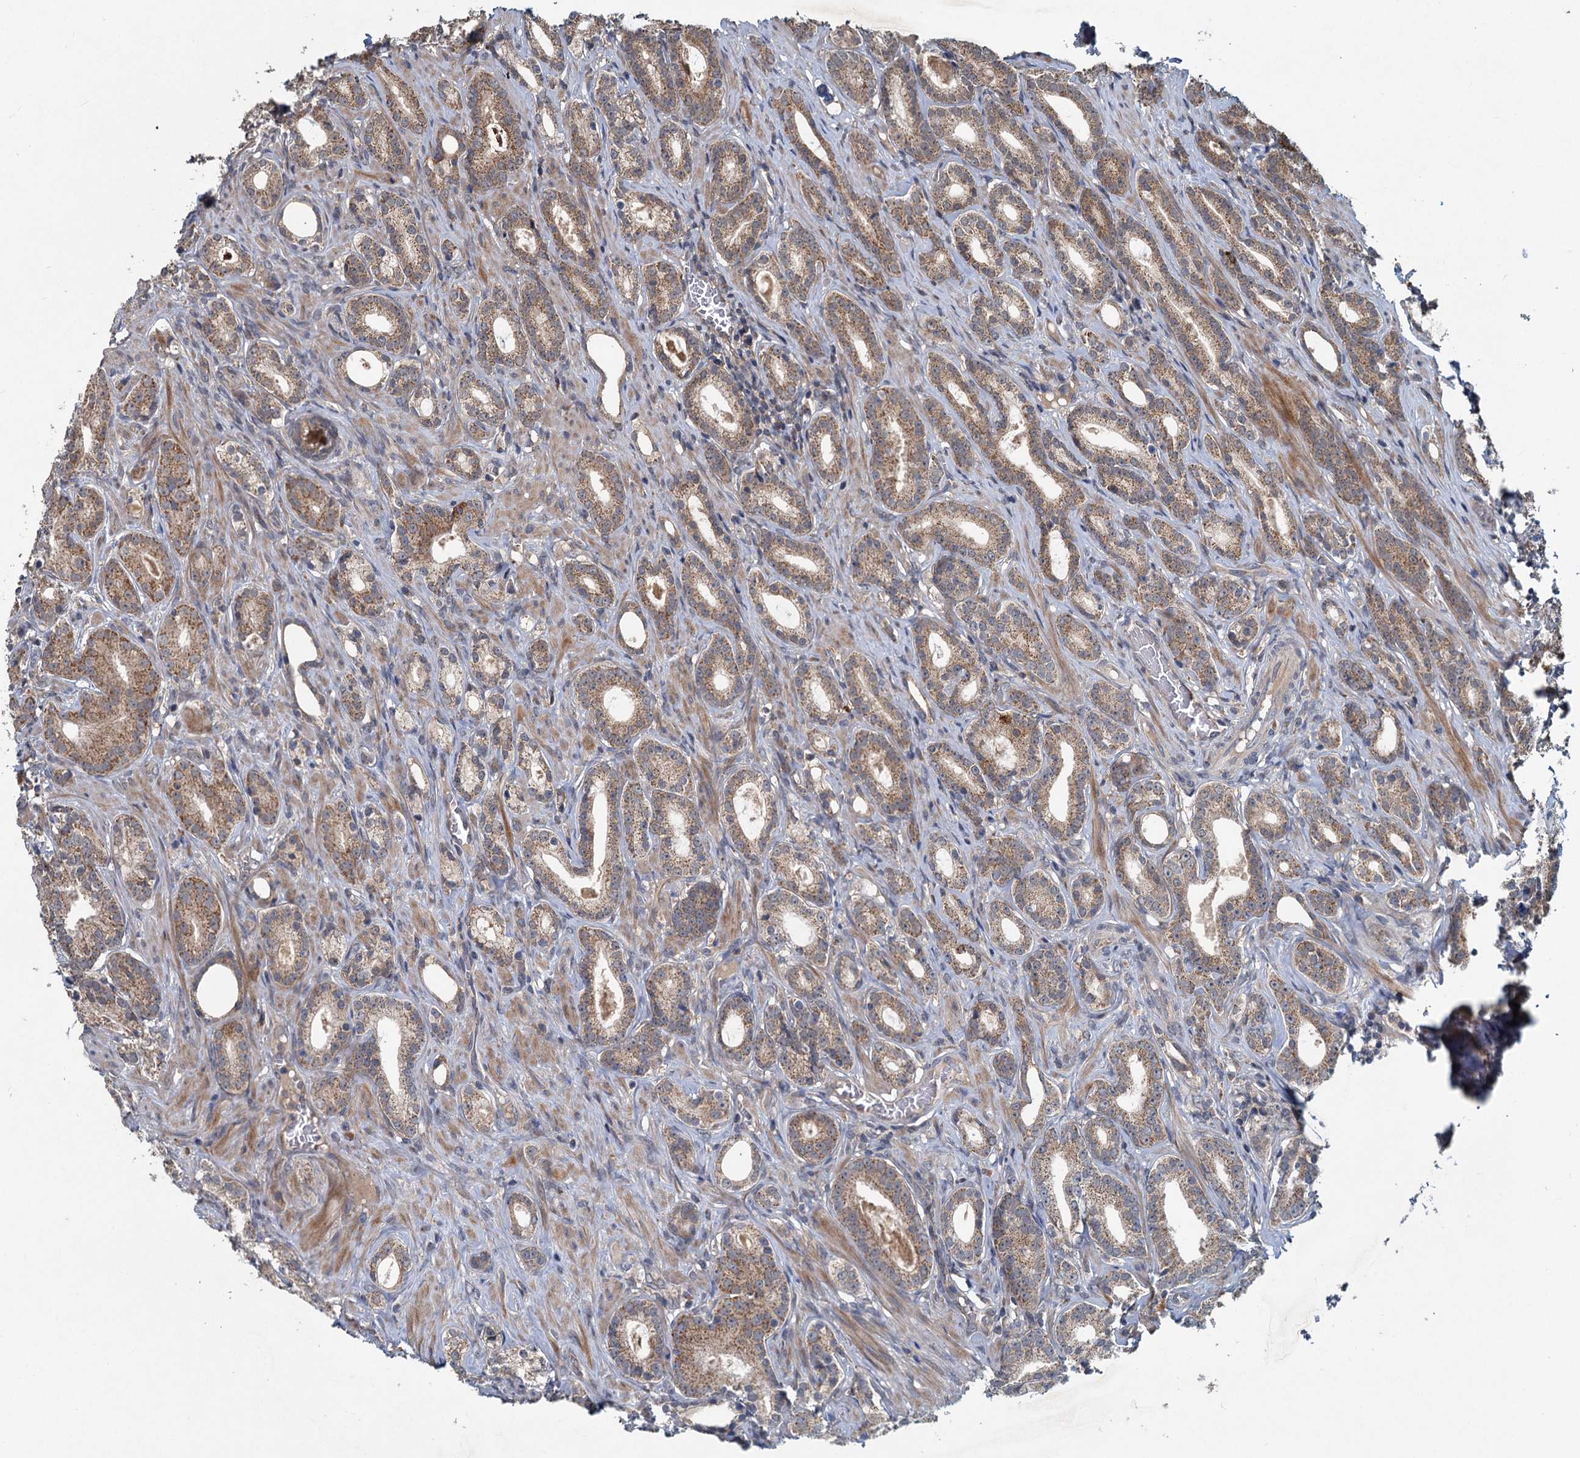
{"staining": {"intensity": "moderate", "quantity": ">75%", "location": "cytoplasmic/membranous"}, "tissue": "prostate cancer", "cell_type": "Tumor cells", "image_type": "cancer", "snomed": [{"axis": "morphology", "description": "Adenocarcinoma, Low grade"}, {"axis": "topography", "description": "Prostate"}], "caption": "Immunohistochemistry (DAB) staining of prostate adenocarcinoma (low-grade) shows moderate cytoplasmic/membranous protein staining in about >75% of tumor cells.", "gene": "OTUB1", "patient": {"sex": "male", "age": 71}}